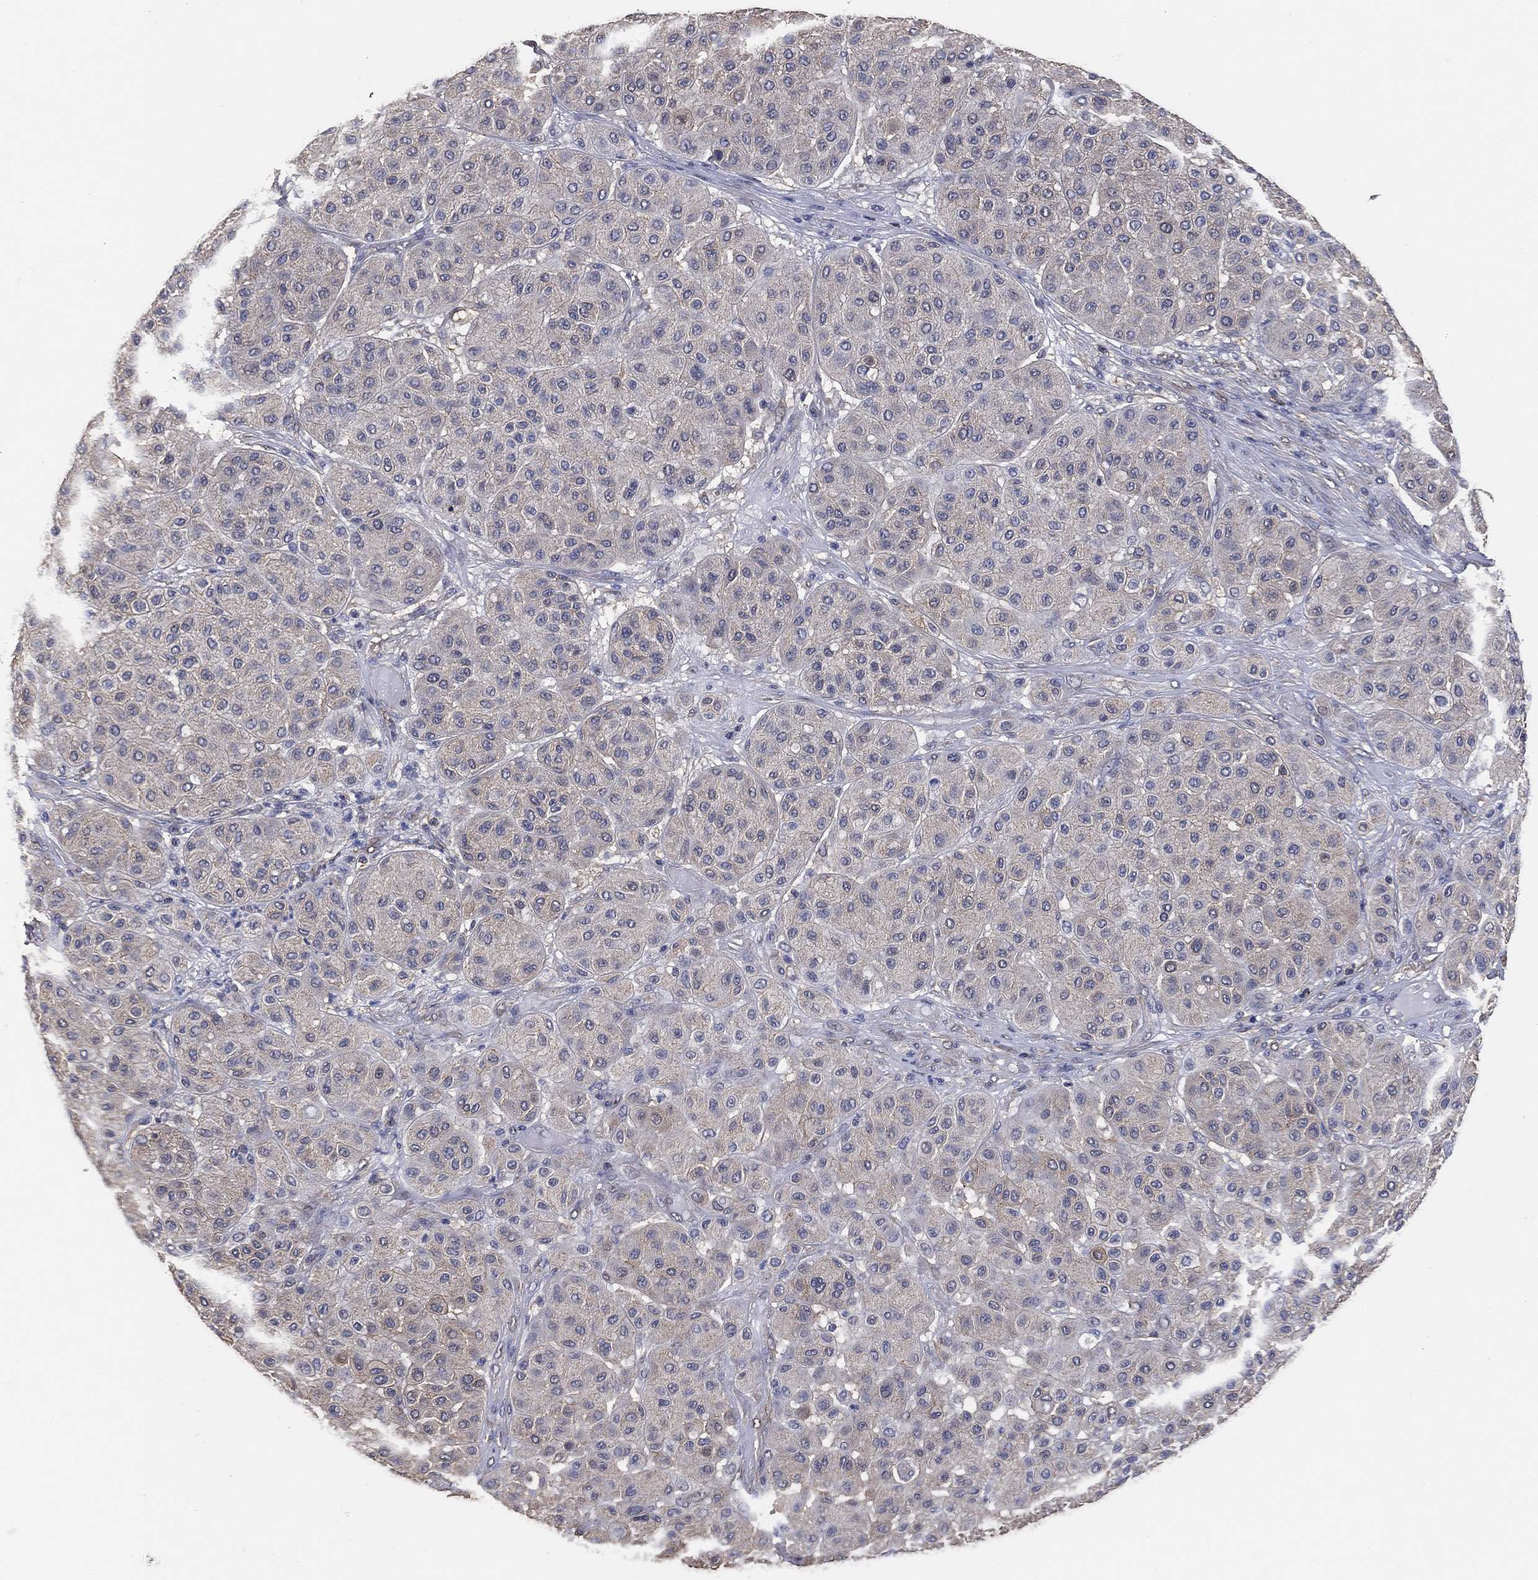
{"staining": {"intensity": "negative", "quantity": "none", "location": "none"}, "tissue": "melanoma", "cell_type": "Tumor cells", "image_type": "cancer", "snomed": [{"axis": "morphology", "description": "Malignant melanoma, Metastatic site"}, {"axis": "topography", "description": "Smooth muscle"}], "caption": "Immunohistochemical staining of malignant melanoma (metastatic site) shows no significant expression in tumor cells. (DAB immunohistochemistry (IHC), high magnification).", "gene": "KLK5", "patient": {"sex": "male", "age": 41}}